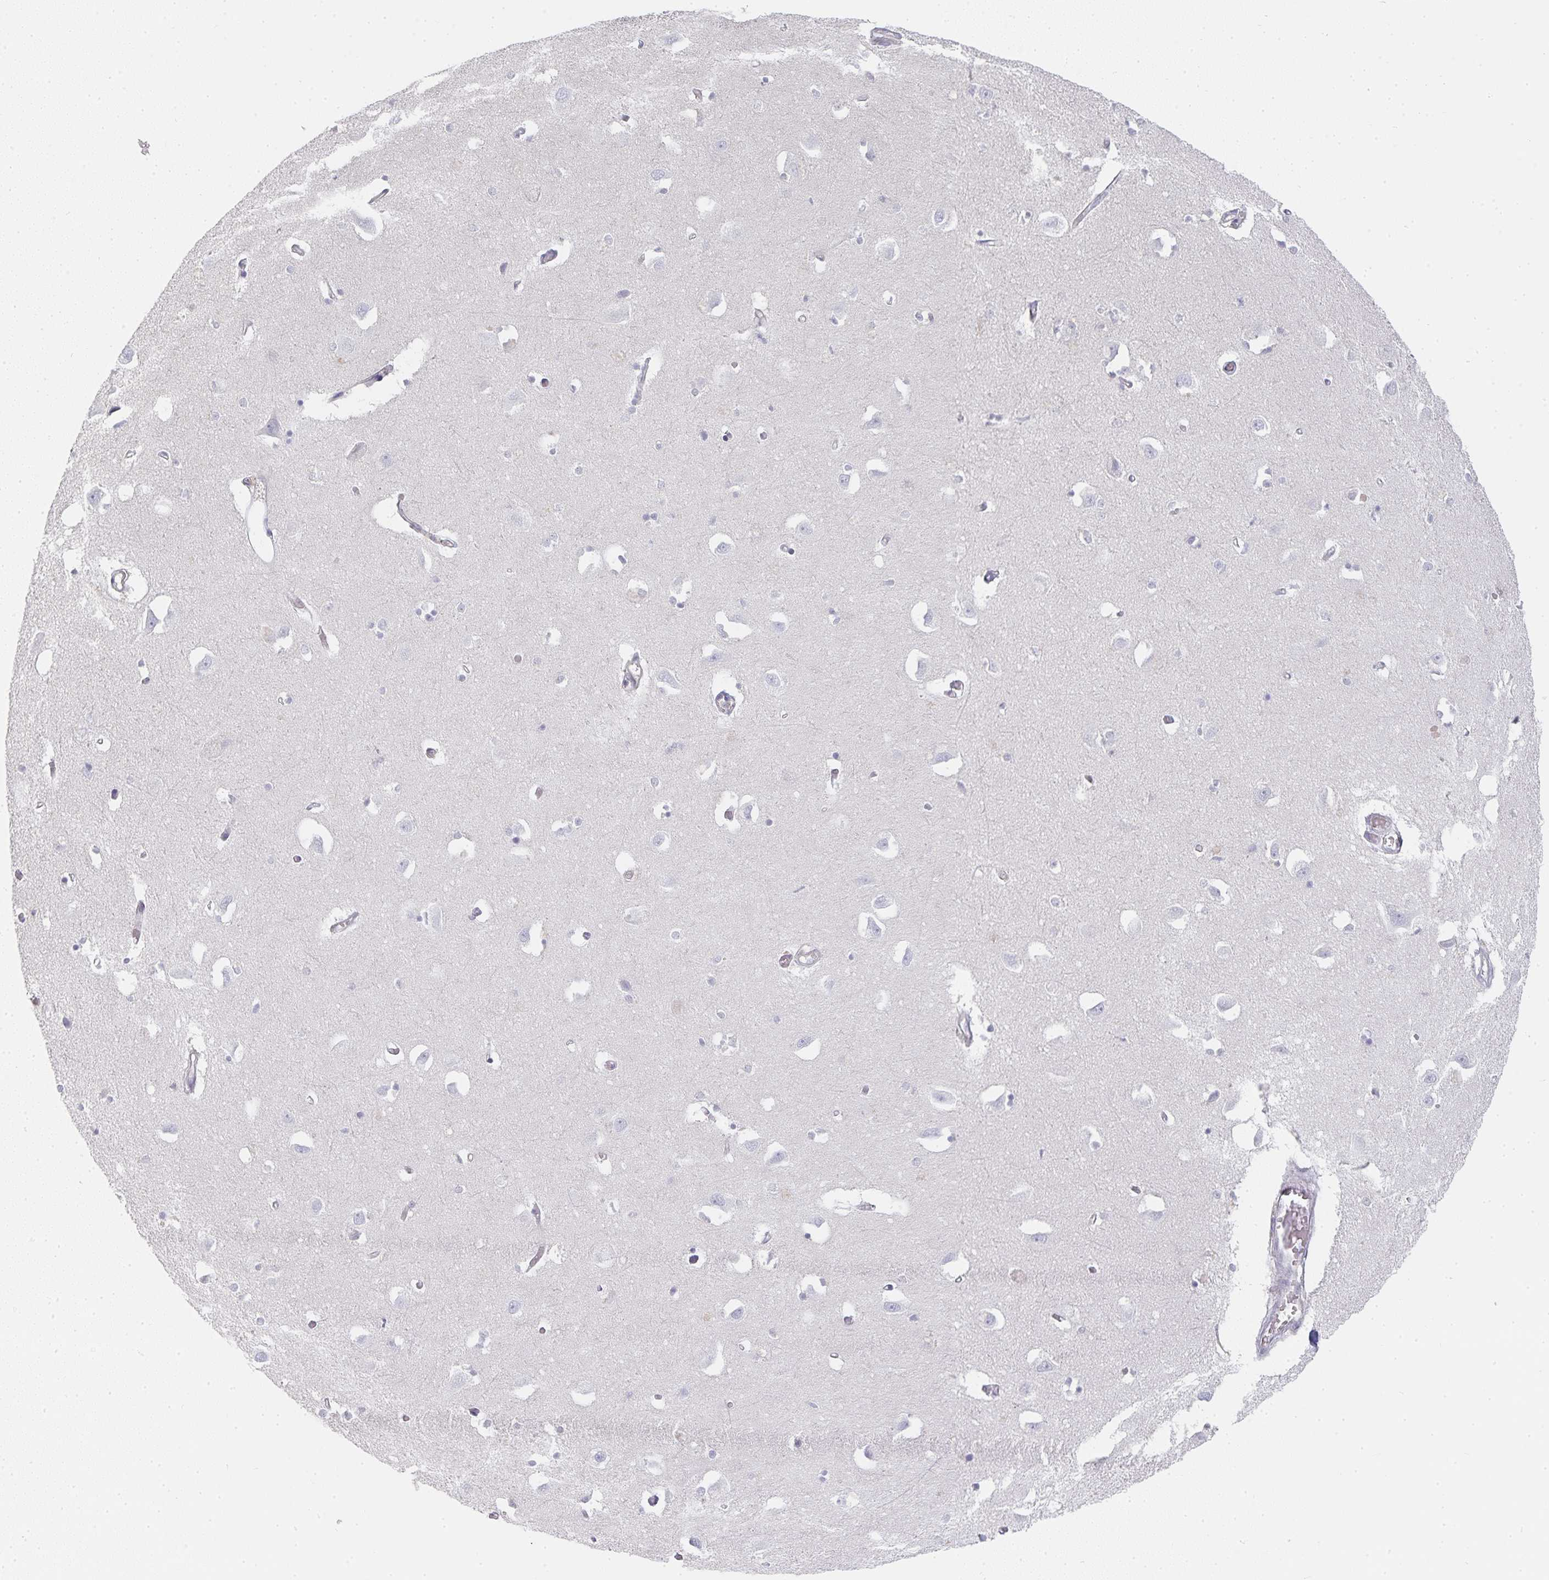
{"staining": {"intensity": "negative", "quantity": "none", "location": "none"}, "tissue": "caudate", "cell_type": "Glial cells", "image_type": "normal", "snomed": [{"axis": "morphology", "description": "Normal tissue, NOS"}, {"axis": "topography", "description": "Lateral ventricle wall"}, {"axis": "topography", "description": "Hippocampus"}], "caption": "Caudate stained for a protein using immunohistochemistry shows no expression glial cells.", "gene": "GATA3", "patient": {"sex": "female", "age": 63}}